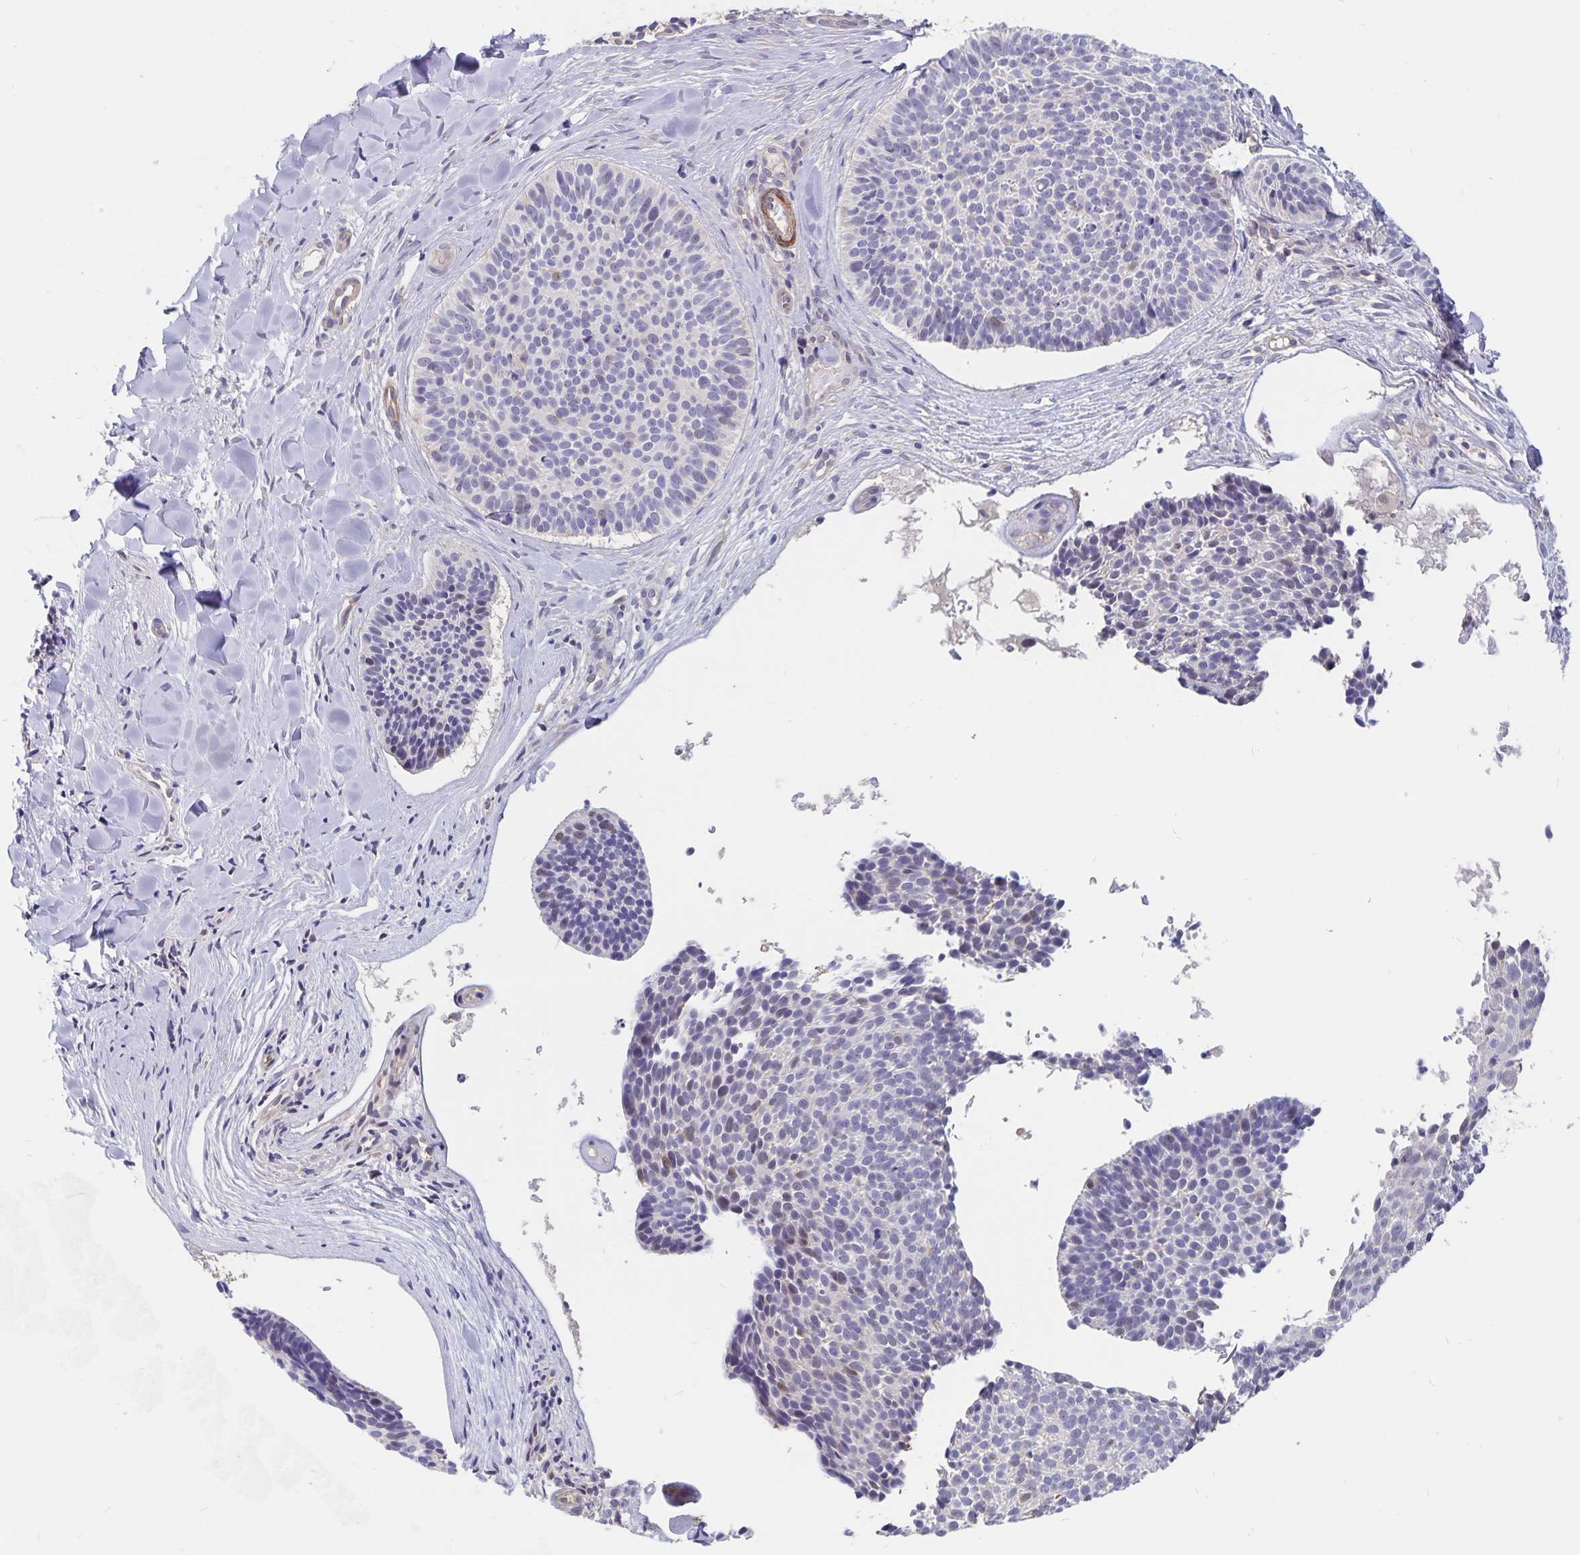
{"staining": {"intensity": "negative", "quantity": "none", "location": "none"}, "tissue": "skin cancer", "cell_type": "Tumor cells", "image_type": "cancer", "snomed": [{"axis": "morphology", "description": "Basal cell carcinoma"}, {"axis": "topography", "description": "Skin"}], "caption": "Tumor cells are negative for protein expression in human skin cancer (basal cell carcinoma).", "gene": "BAG6", "patient": {"sex": "male", "age": 82}}